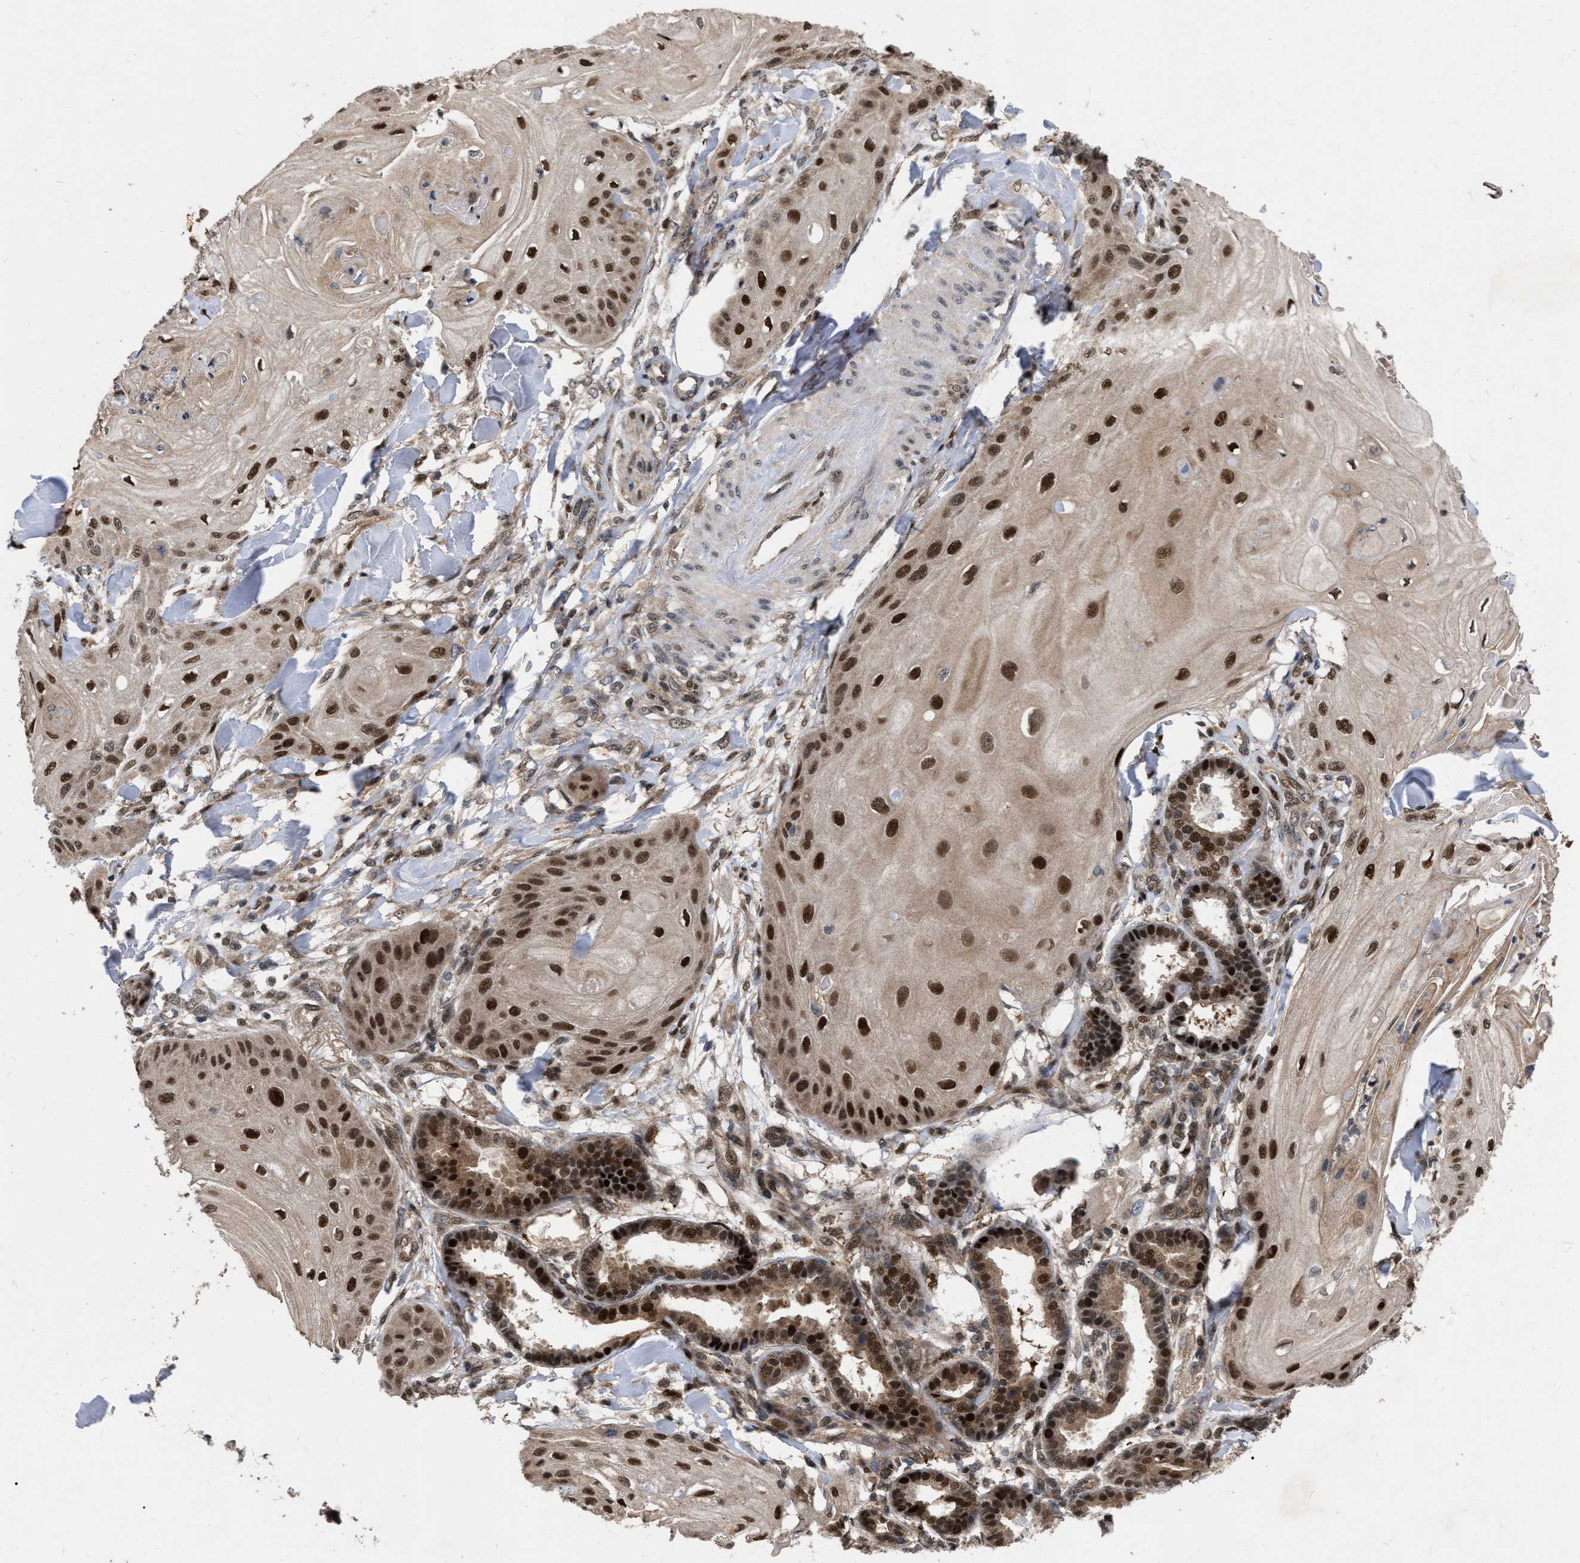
{"staining": {"intensity": "strong", "quantity": ">75%", "location": "cytoplasmic/membranous,nuclear"}, "tissue": "skin cancer", "cell_type": "Tumor cells", "image_type": "cancer", "snomed": [{"axis": "morphology", "description": "Squamous cell carcinoma, NOS"}, {"axis": "topography", "description": "Skin"}], "caption": "Strong cytoplasmic/membranous and nuclear positivity for a protein is present in approximately >75% of tumor cells of skin cancer using IHC.", "gene": "MDM4", "patient": {"sex": "male", "age": 74}}